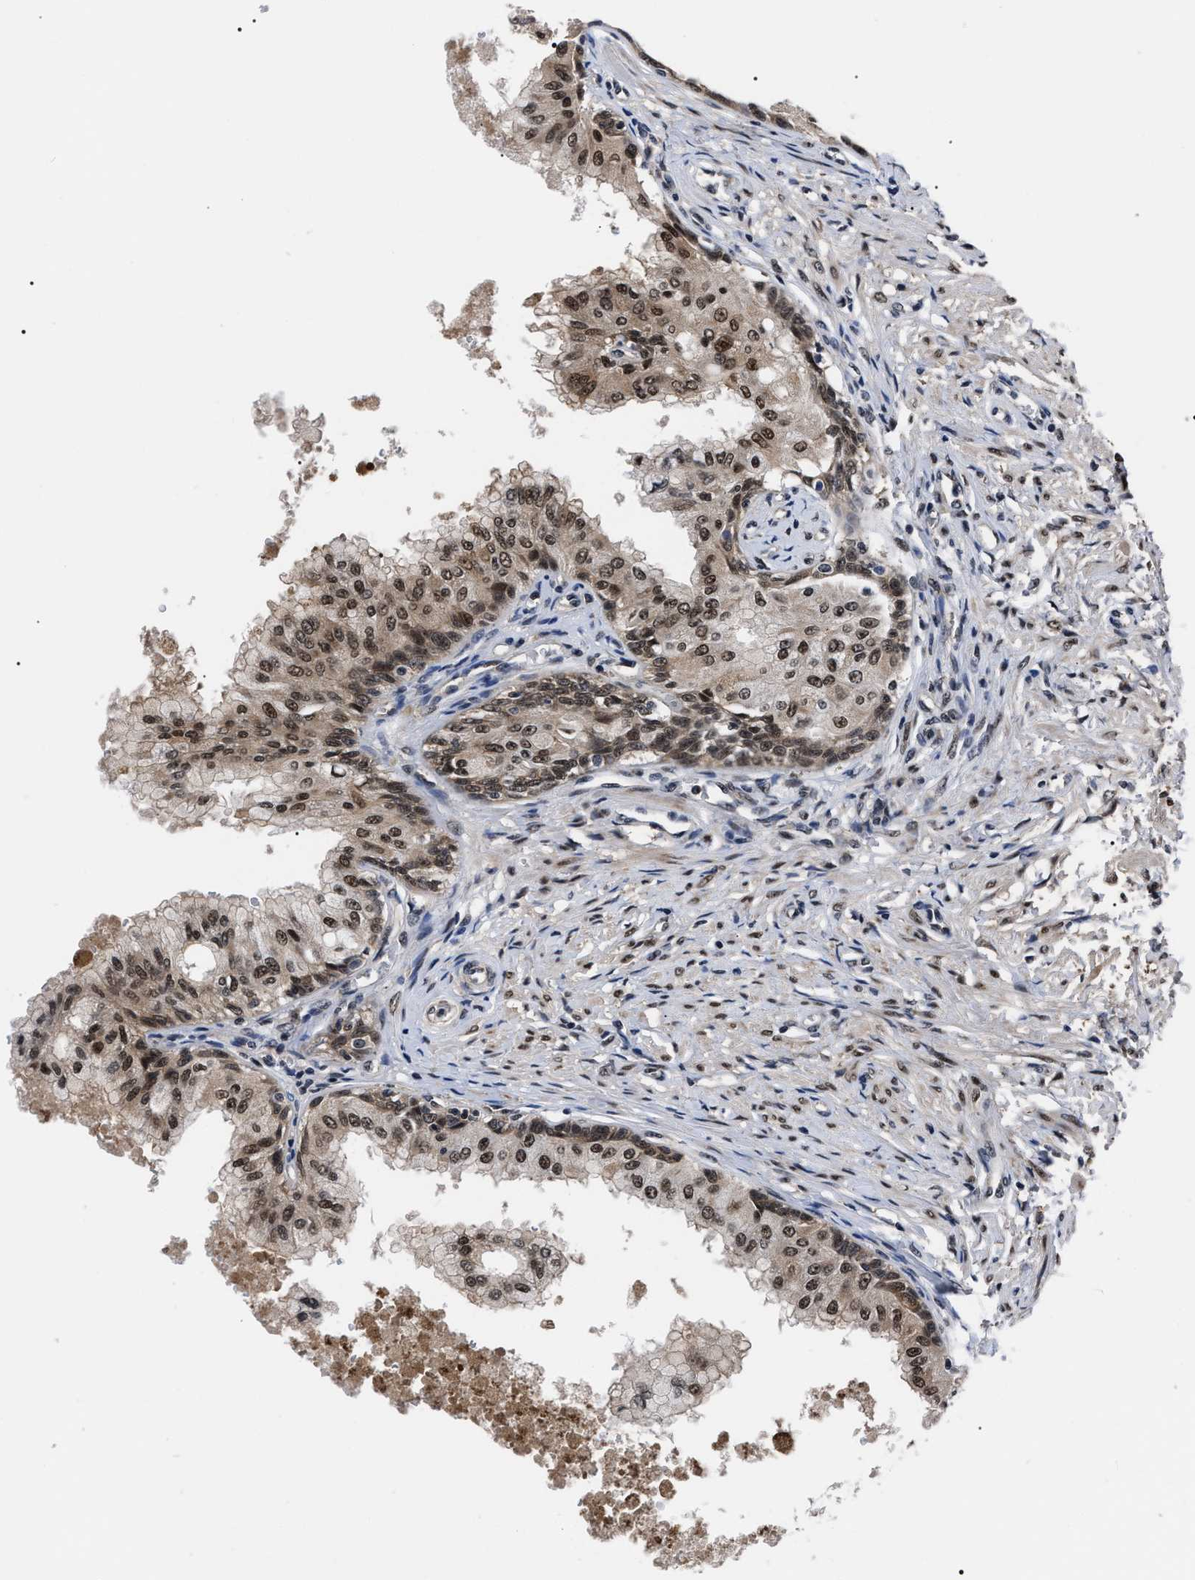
{"staining": {"intensity": "moderate", "quantity": "25%-75%", "location": "cytoplasmic/membranous,nuclear"}, "tissue": "prostate", "cell_type": "Glandular cells", "image_type": "normal", "snomed": [{"axis": "morphology", "description": "Normal tissue, NOS"}, {"axis": "topography", "description": "Prostate"}, {"axis": "topography", "description": "Seminal veicle"}], "caption": "Human prostate stained for a protein (brown) exhibits moderate cytoplasmic/membranous,nuclear positive positivity in about 25%-75% of glandular cells.", "gene": "CSNK2A1", "patient": {"sex": "male", "age": 60}}